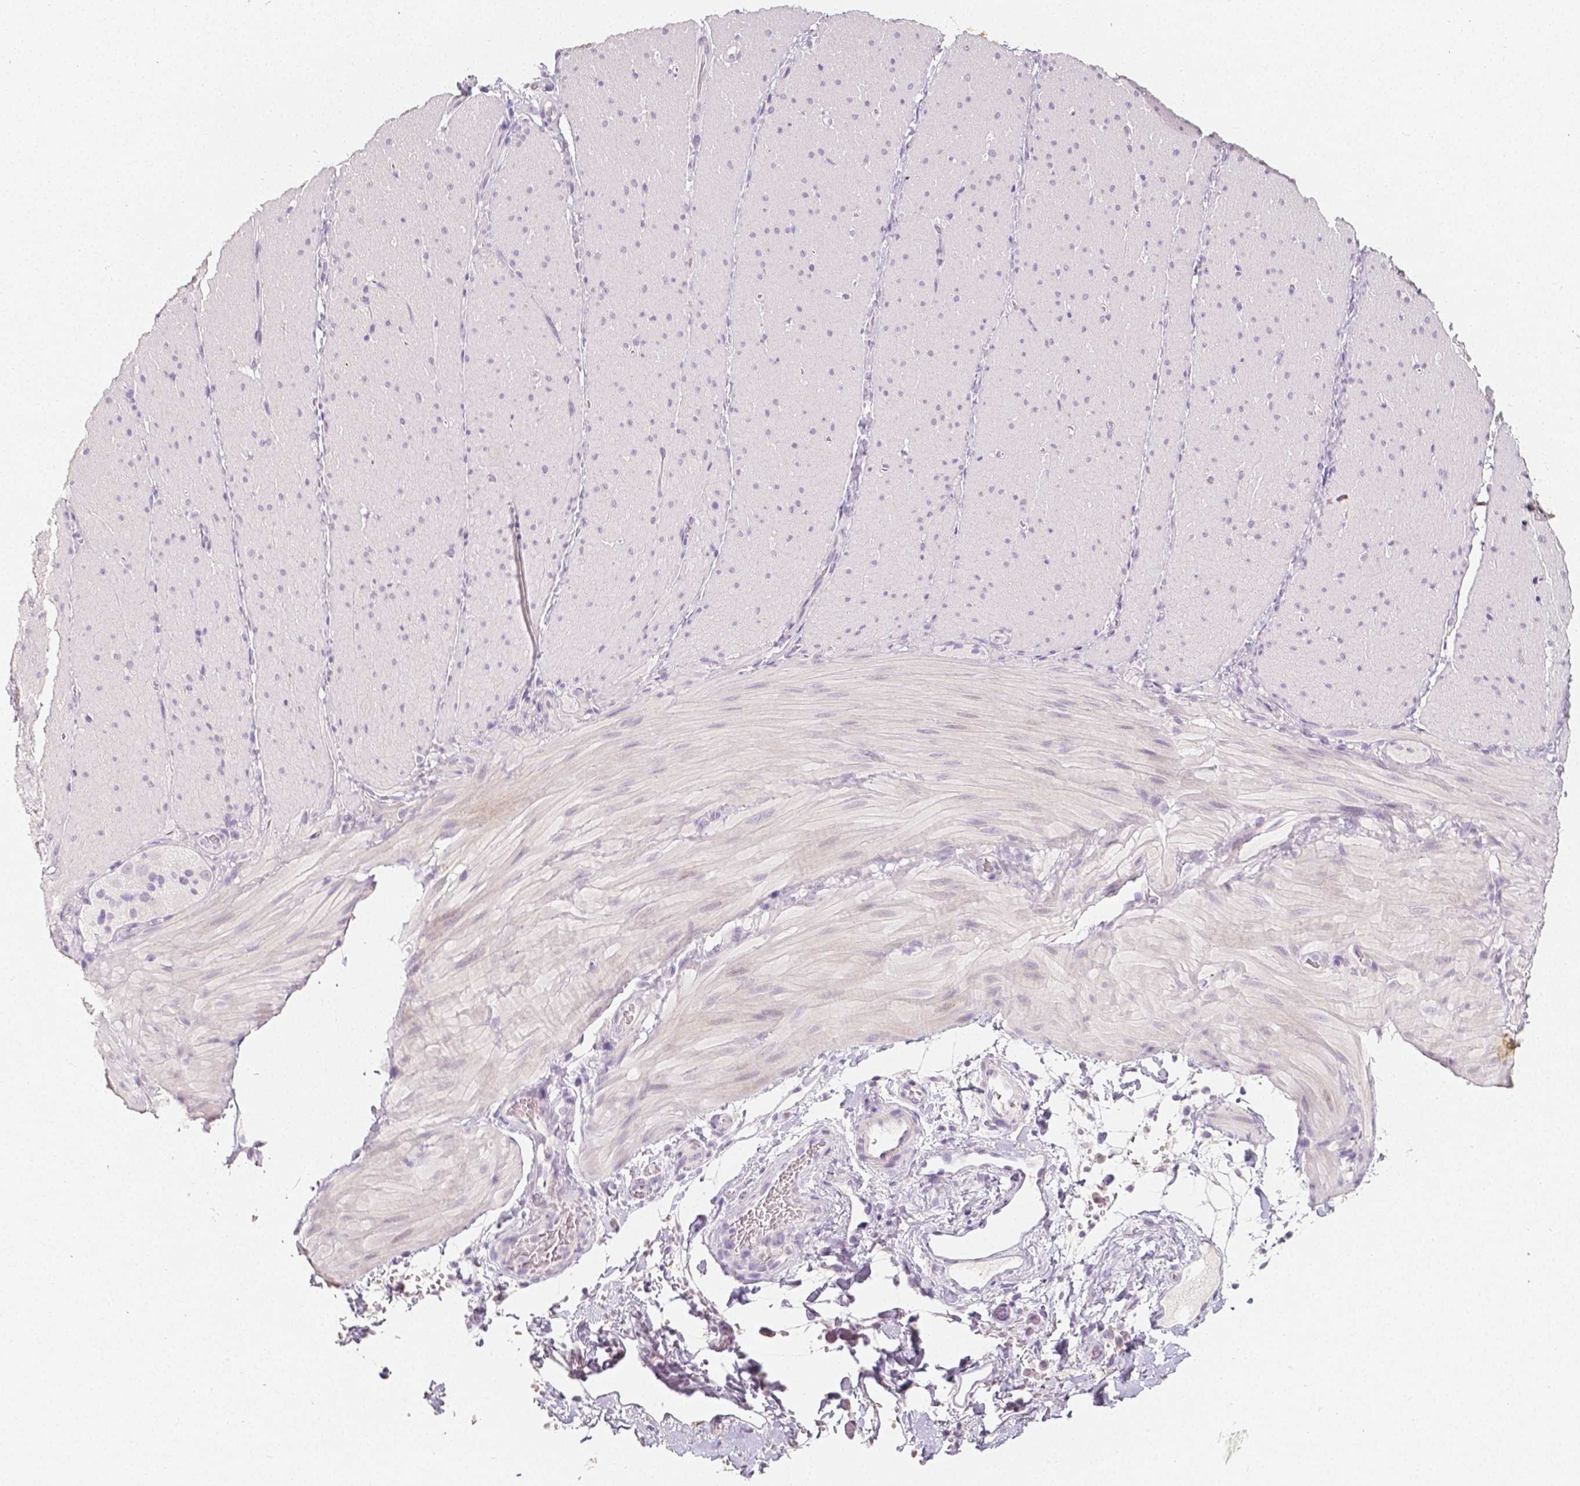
{"staining": {"intensity": "negative", "quantity": "none", "location": "none"}, "tissue": "smooth muscle", "cell_type": "Smooth muscle cells", "image_type": "normal", "snomed": [{"axis": "morphology", "description": "Normal tissue, NOS"}, {"axis": "topography", "description": "Smooth muscle"}, {"axis": "topography", "description": "Colon"}], "caption": "The micrograph demonstrates no staining of smooth muscle cells in benign smooth muscle.", "gene": "HNF1B", "patient": {"sex": "male", "age": 73}}